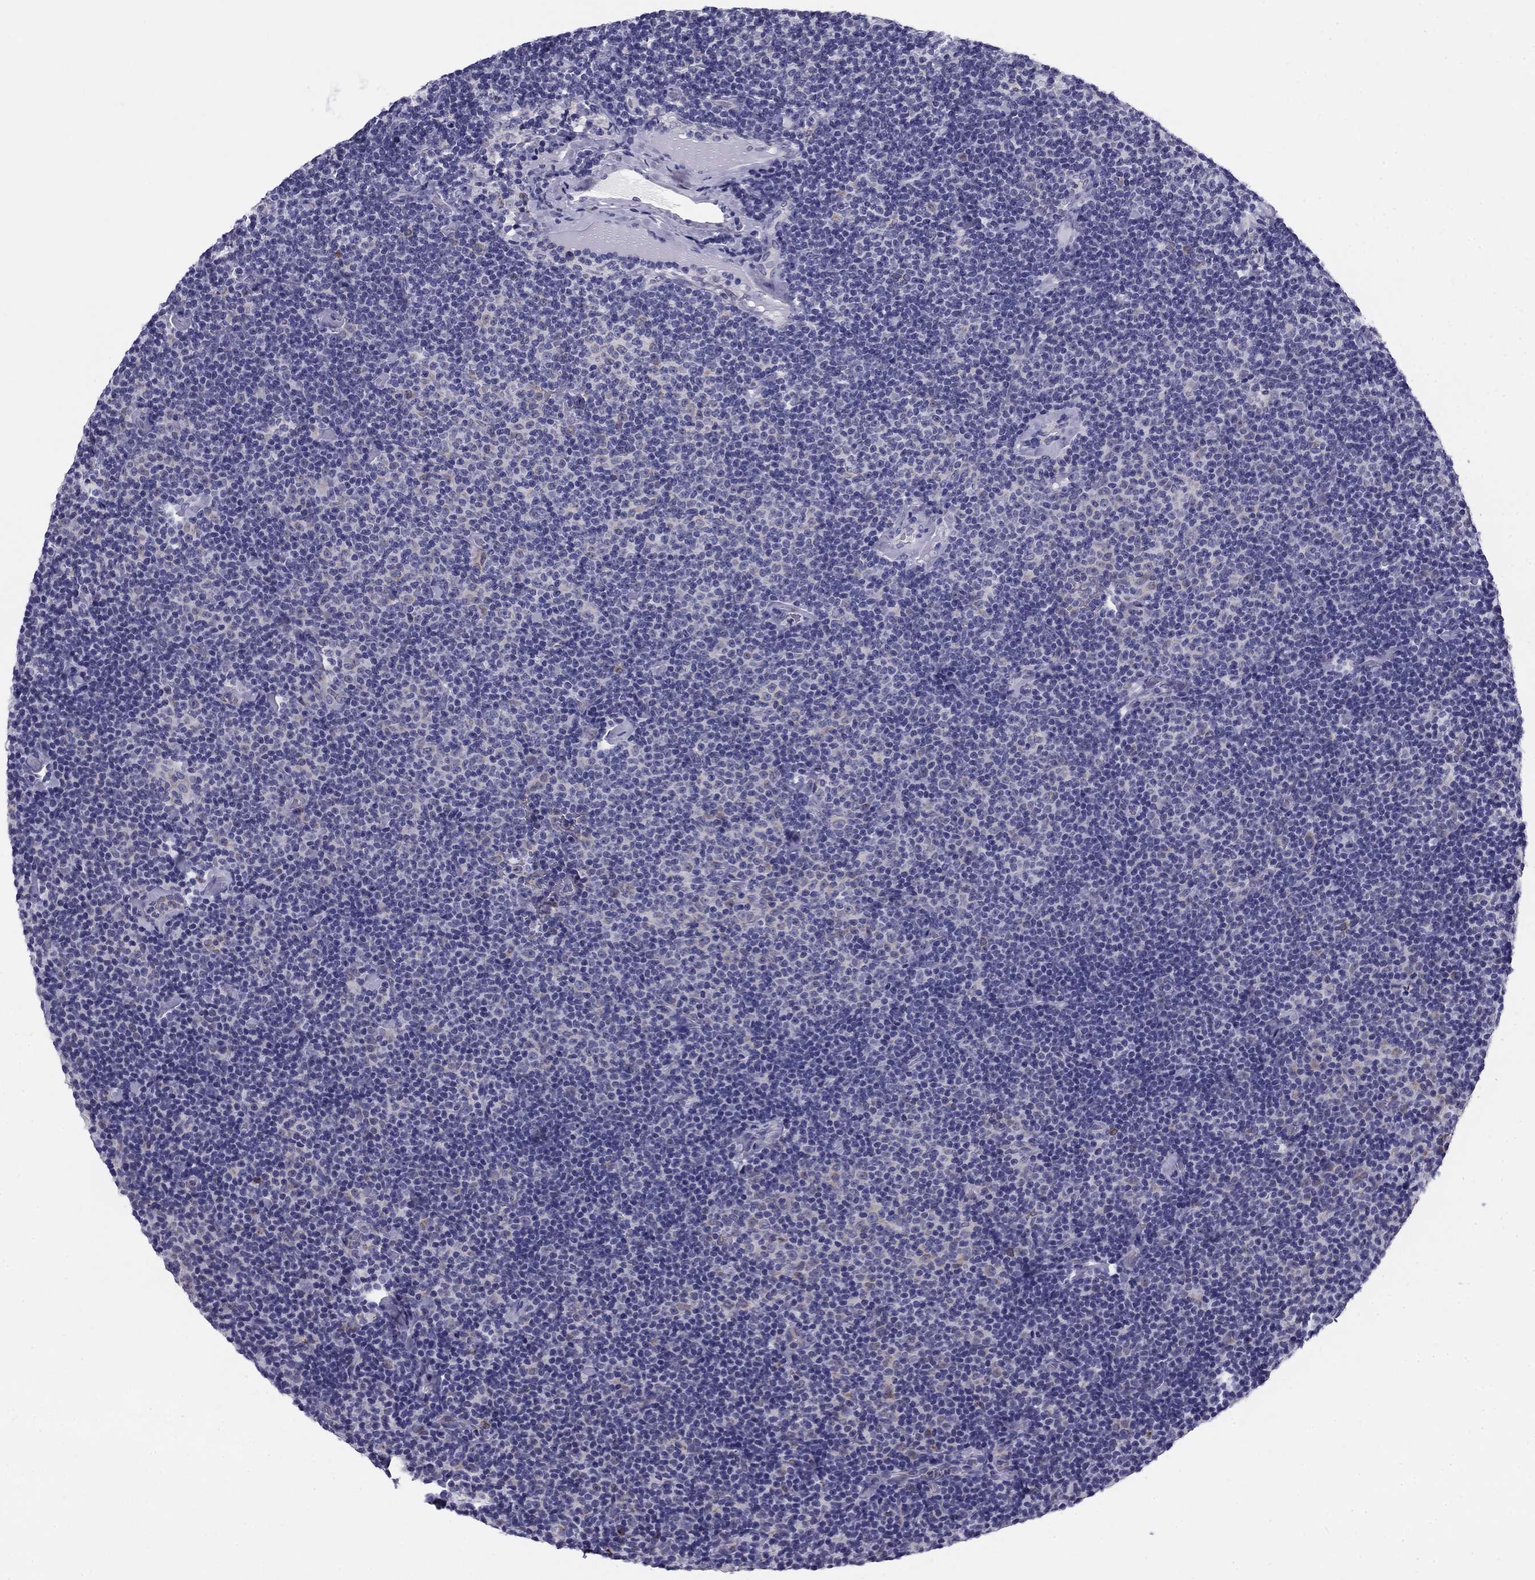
{"staining": {"intensity": "negative", "quantity": "none", "location": "none"}, "tissue": "lymphoma", "cell_type": "Tumor cells", "image_type": "cancer", "snomed": [{"axis": "morphology", "description": "Malignant lymphoma, non-Hodgkin's type, Low grade"}, {"axis": "topography", "description": "Lymph node"}], "caption": "Tumor cells show no significant protein expression in lymphoma.", "gene": "TMED3", "patient": {"sex": "male", "age": 81}}